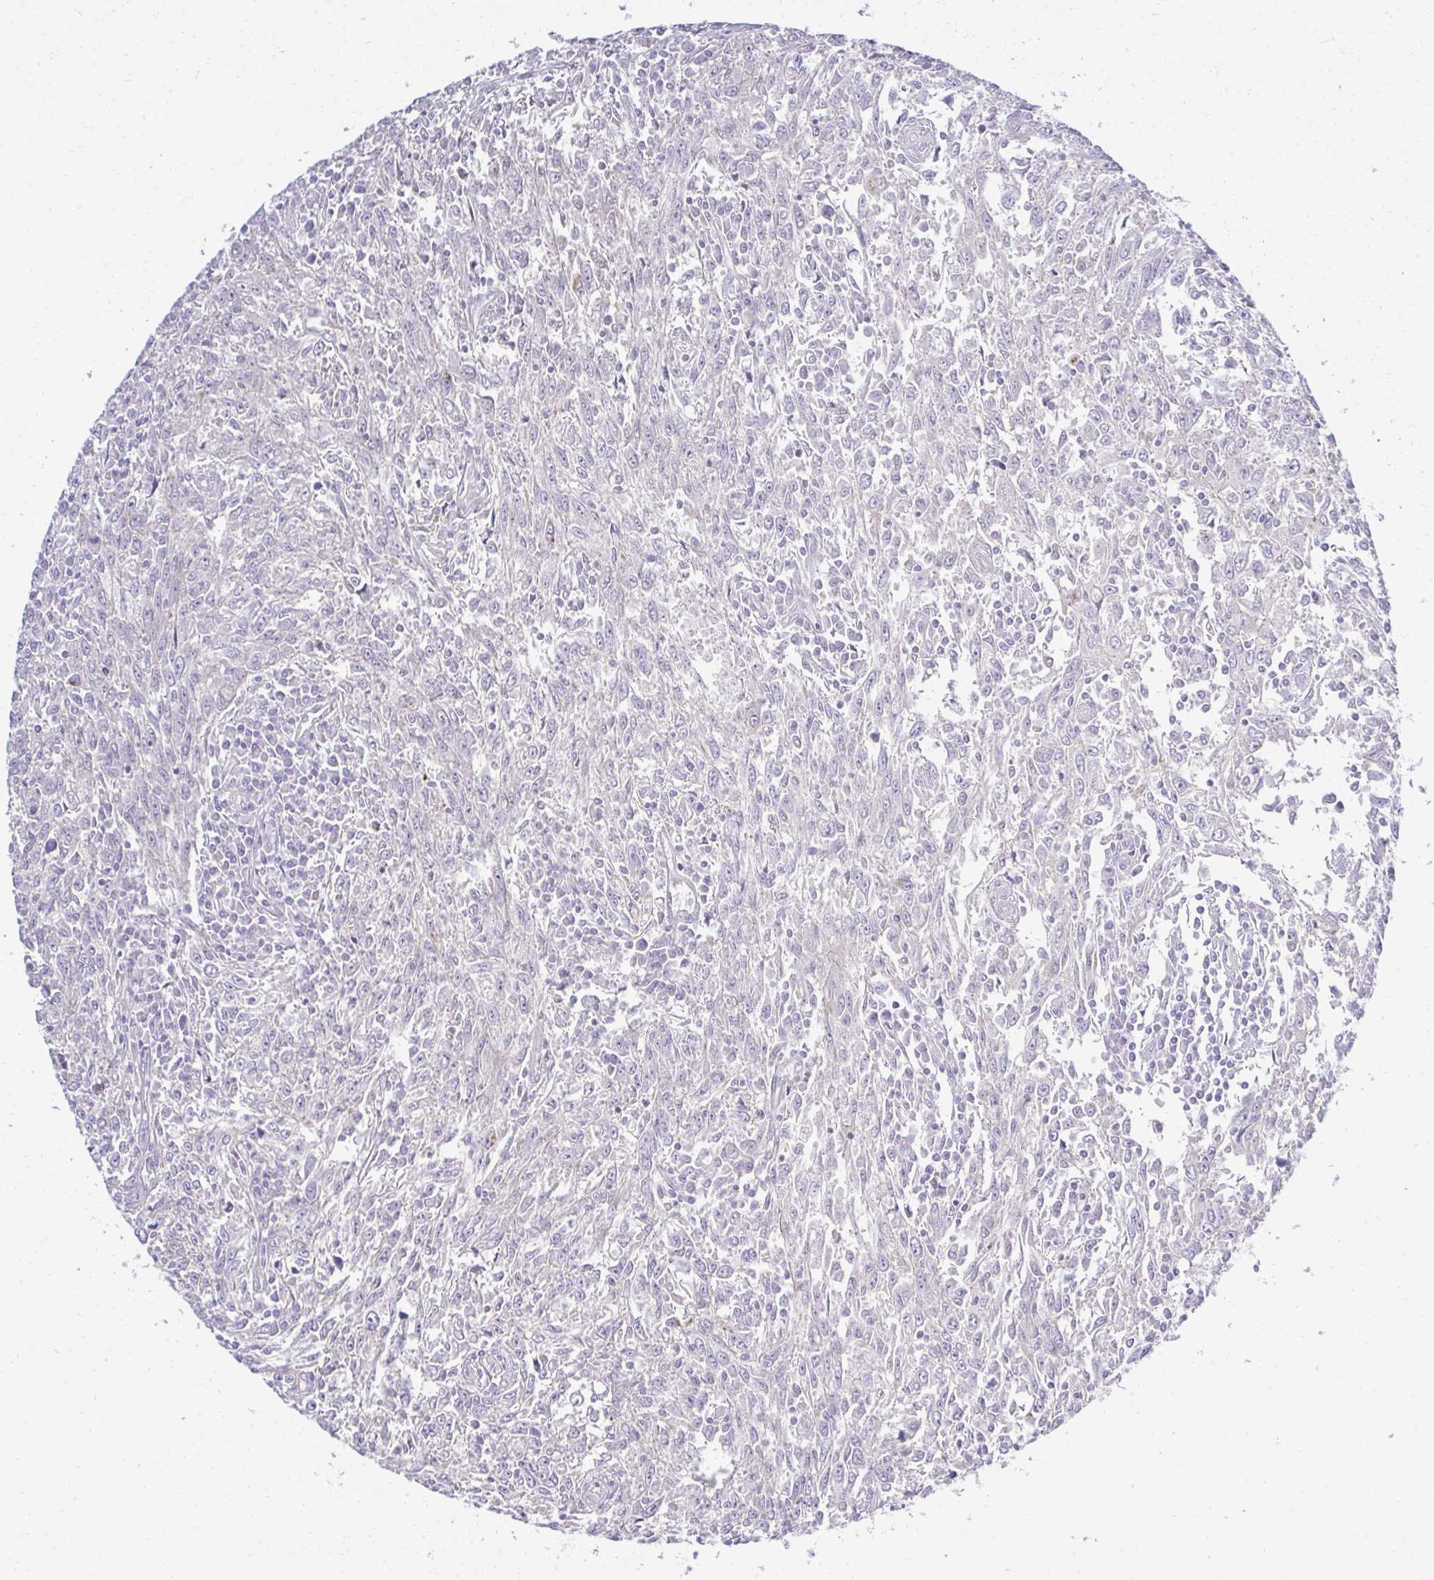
{"staining": {"intensity": "negative", "quantity": "none", "location": "none"}, "tissue": "breast cancer", "cell_type": "Tumor cells", "image_type": "cancer", "snomed": [{"axis": "morphology", "description": "Duct carcinoma"}, {"axis": "topography", "description": "Breast"}], "caption": "Image shows no significant protein positivity in tumor cells of intraductal carcinoma (breast). (DAB (3,3'-diaminobenzidine) IHC visualized using brightfield microscopy, high magnification).", "gene": "XAF1", "patient": {"sex": "female", "age": 50}}